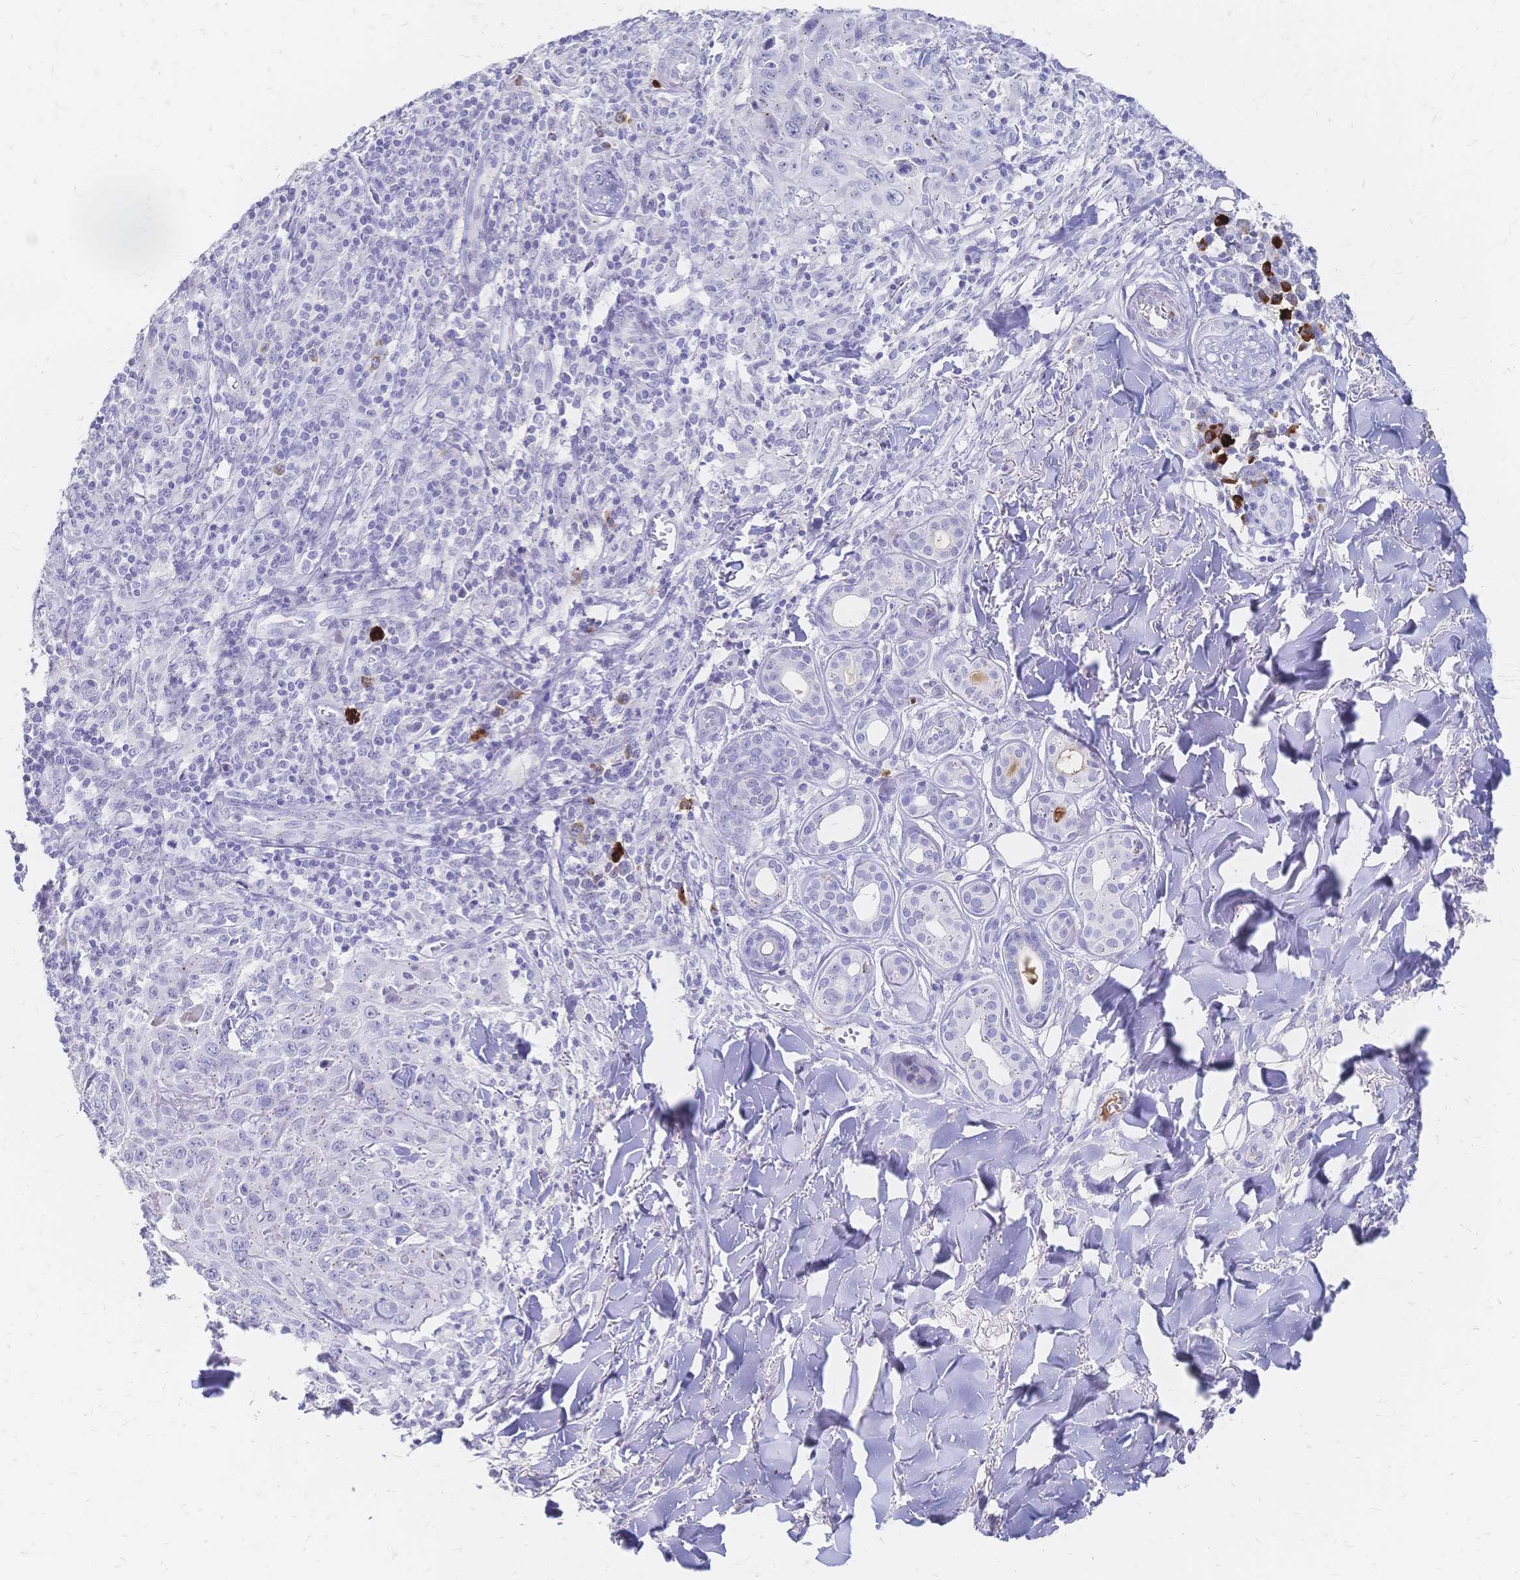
{"staining": {"intensity": "negative", "quantity": "none", "location": "none"}, "tissue": "skin cancer", "cell_type": "Tumor cells", "image_type": "cancer", "snomed": [{"axis": "morphology", "description": "Squamous cell carcinoma, NOS"}, {"axis": "topography", "description": "Skin"}], "caption": "IHC histopathology image of human skin cancer (squamous cell carcinoma) stained for a protein (brown), which demonstrates no staining in tumor cells.", "gene": "PSORS1C2", "patient": {"sex": "male", "age": 75}}